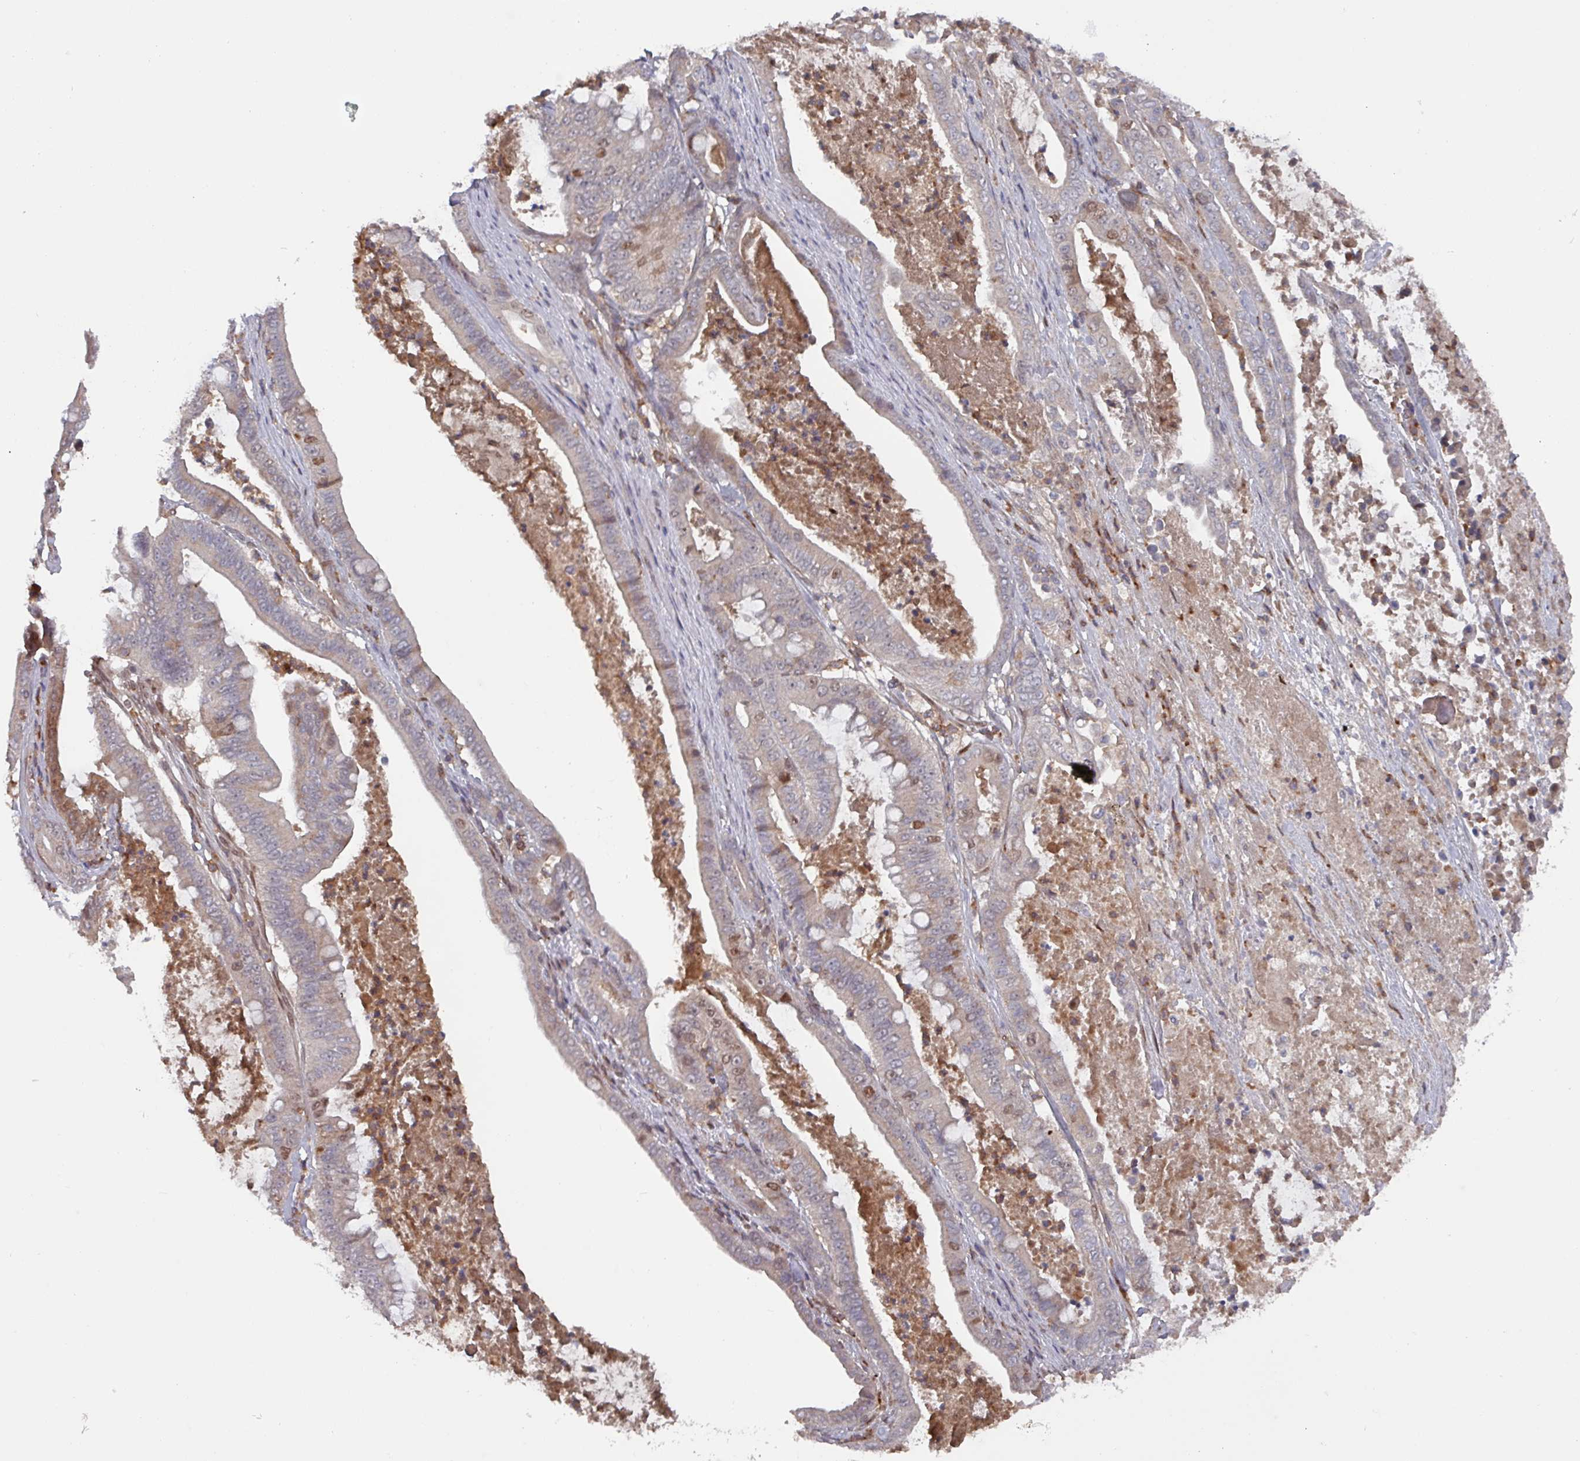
{"staining": {"intensity": "weak", "quantity": "25%-75%", "location": "cytoplasmic/membranous,nuclear"}, "tissue": "pancreatic cancer", "cell_type": "Tumor cells", "image_type": "cancer", "snomed": [{"axis": "morphology", "description": "Adenocarcinoma, NOS"}, {"axis": "topography", "description": "Pancreas"}], "caption": "There is low levels of weak cytoplasmic/membranous and nuclear expression in tumor cells of pancreatic cancer, as demonstrated by immunohistochemical staining (brown color).", "gene": "PRRX1", "patient": {"sex": "male", "age": 71}}